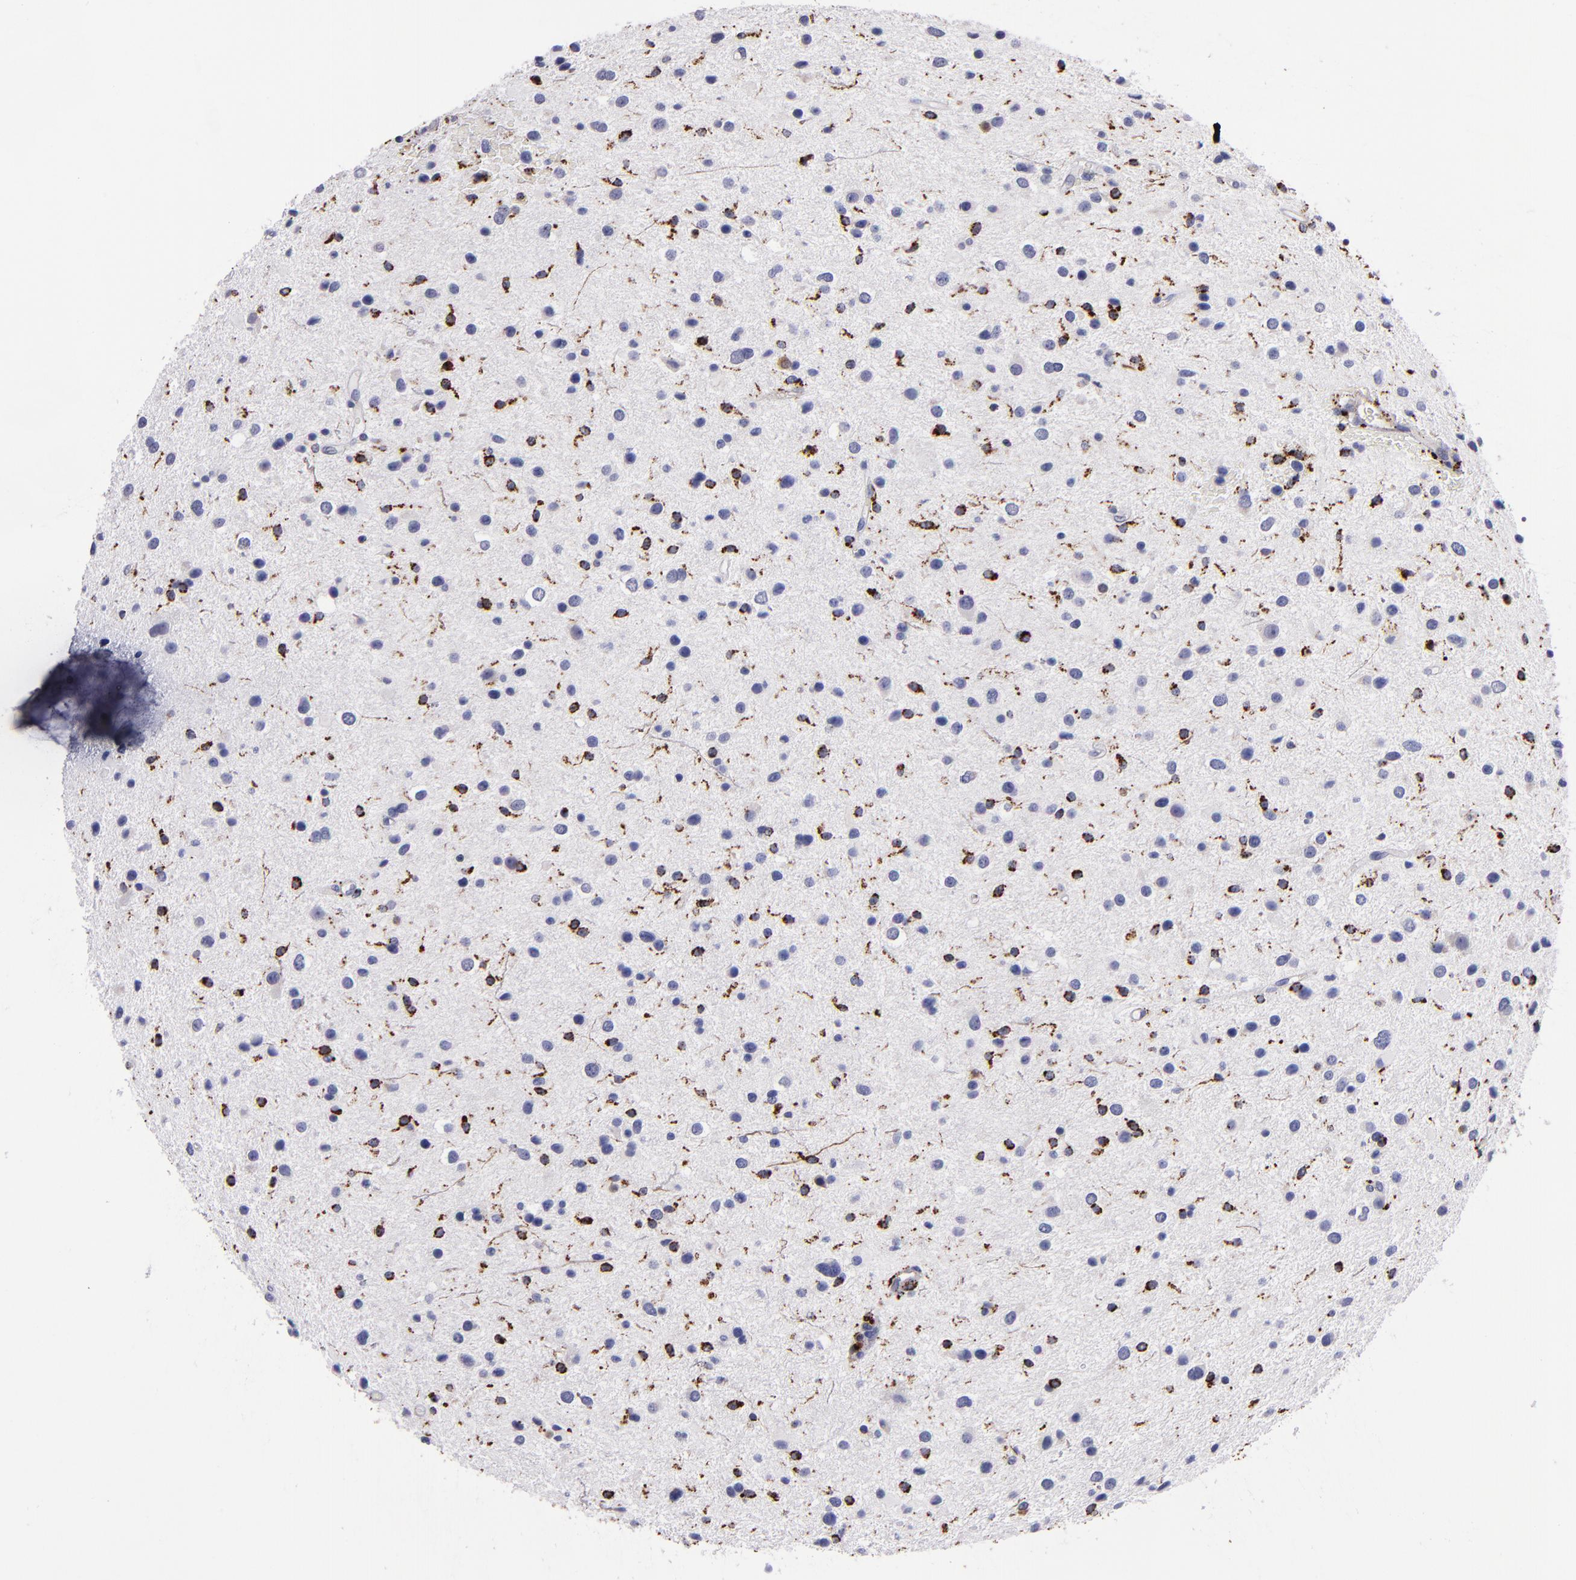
{"staining": {"intensity": "moderate", "quantity": ">75%", "location": "cytoplasmic/membranous"}, "tissue": "glioma", "cell_type": "Tumor cells", "image_type": "cancer", "snomed": [{"axis": "morphology", "description": "Glioma, malignant, Low grade"}, {"axis": "topography", "description": "Brain"}], "caption": "This is an image of immunohistochemistry (IHC) staining of malignant low-grade glioma, which shows moderate staining in the cytoplasmic/membranous of tumor cells.", "gene": "CTSS", "patient": {"sex": "female", "age": 32}}